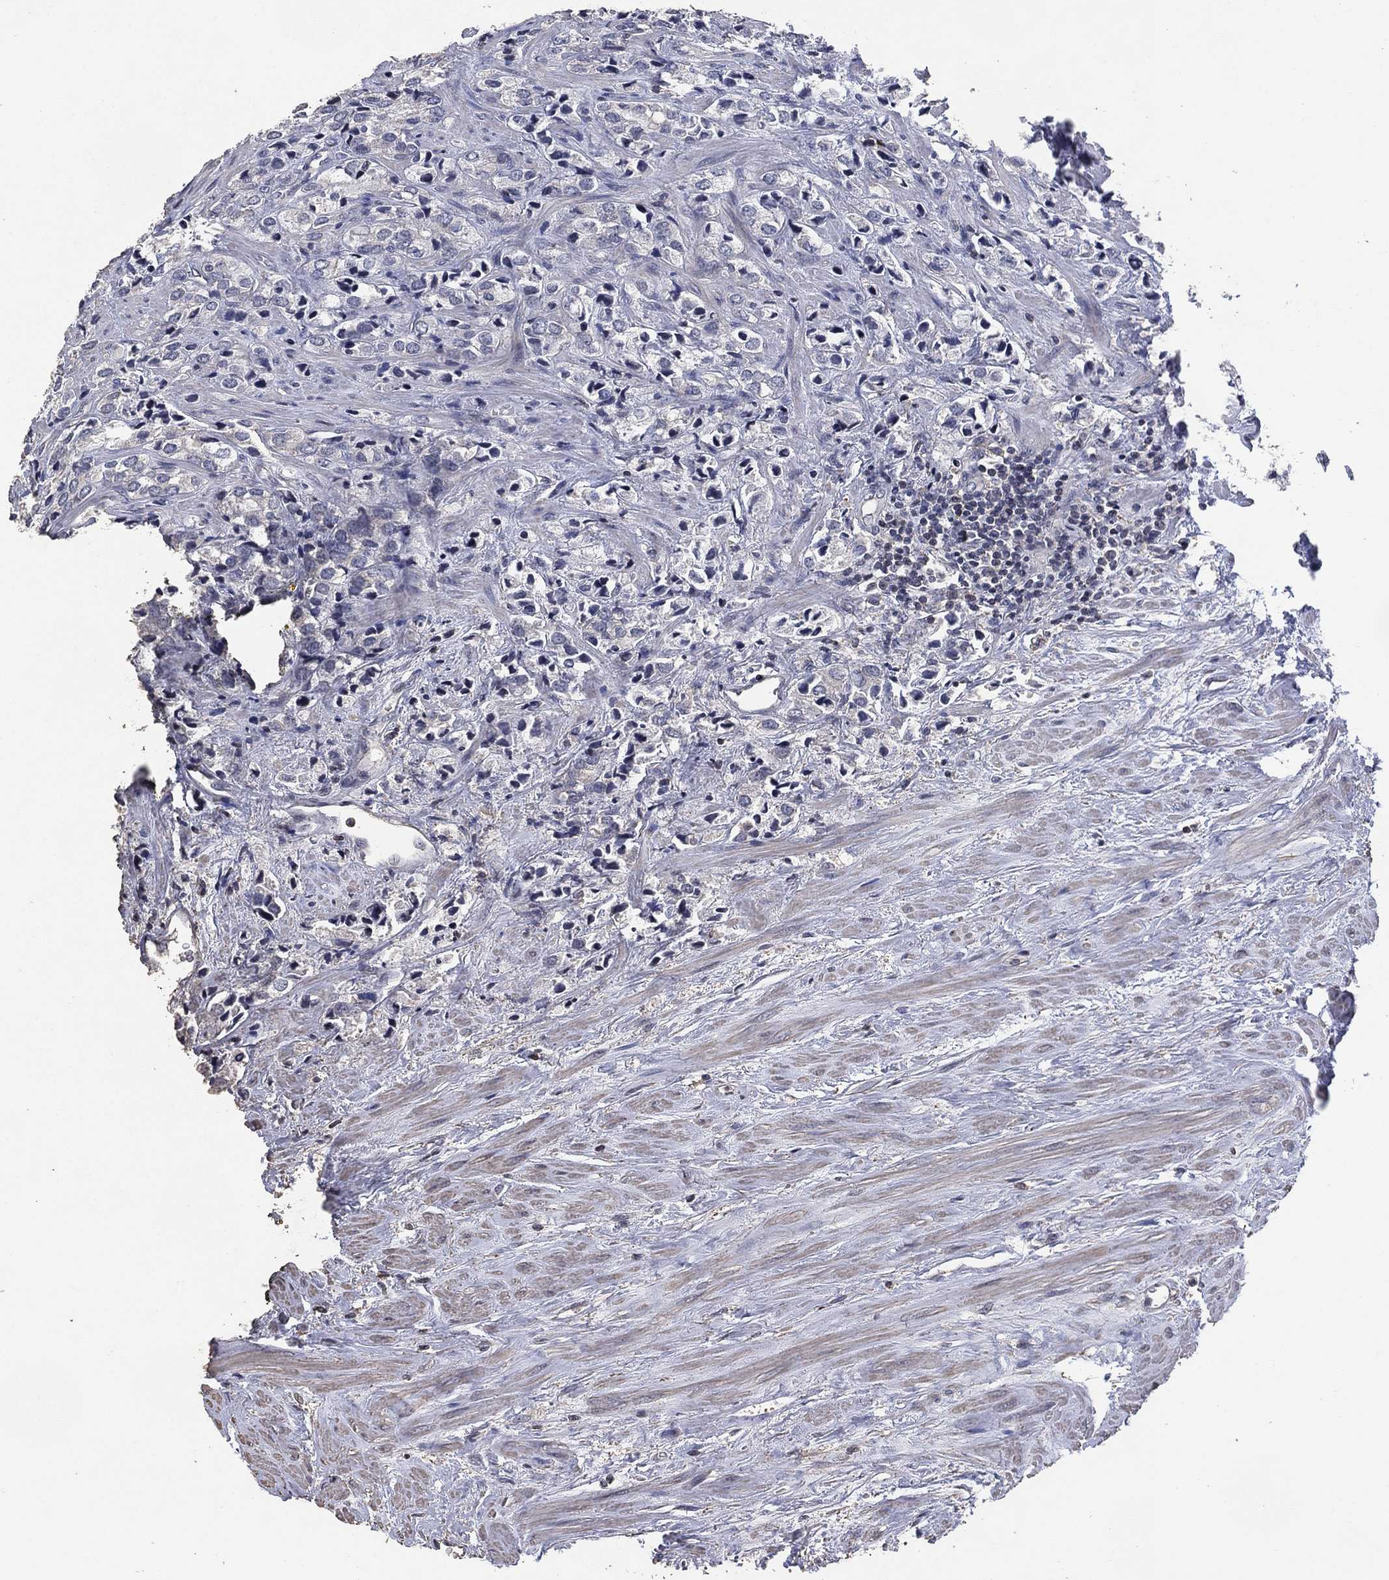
{"staining": {"intensity": "negative", "quantity": "none", "location": "none"}, "tissue": "prostate cancer", "cell_type": "Tumor cells", "image_type": "cancer", "snomed": [{"axis": "morphology", "description": "Adenocarcinoma, NOS"}, {"axis": "topography", "description": "Prostate and seminal vesicle, NOS"}], "caption": "This is a micrograph of IHC staining of prostate cancer, which shows no positivity in tumor cells.", "gene": "ADPRHL1", "patient": {"sex": "male", "age": 63}}